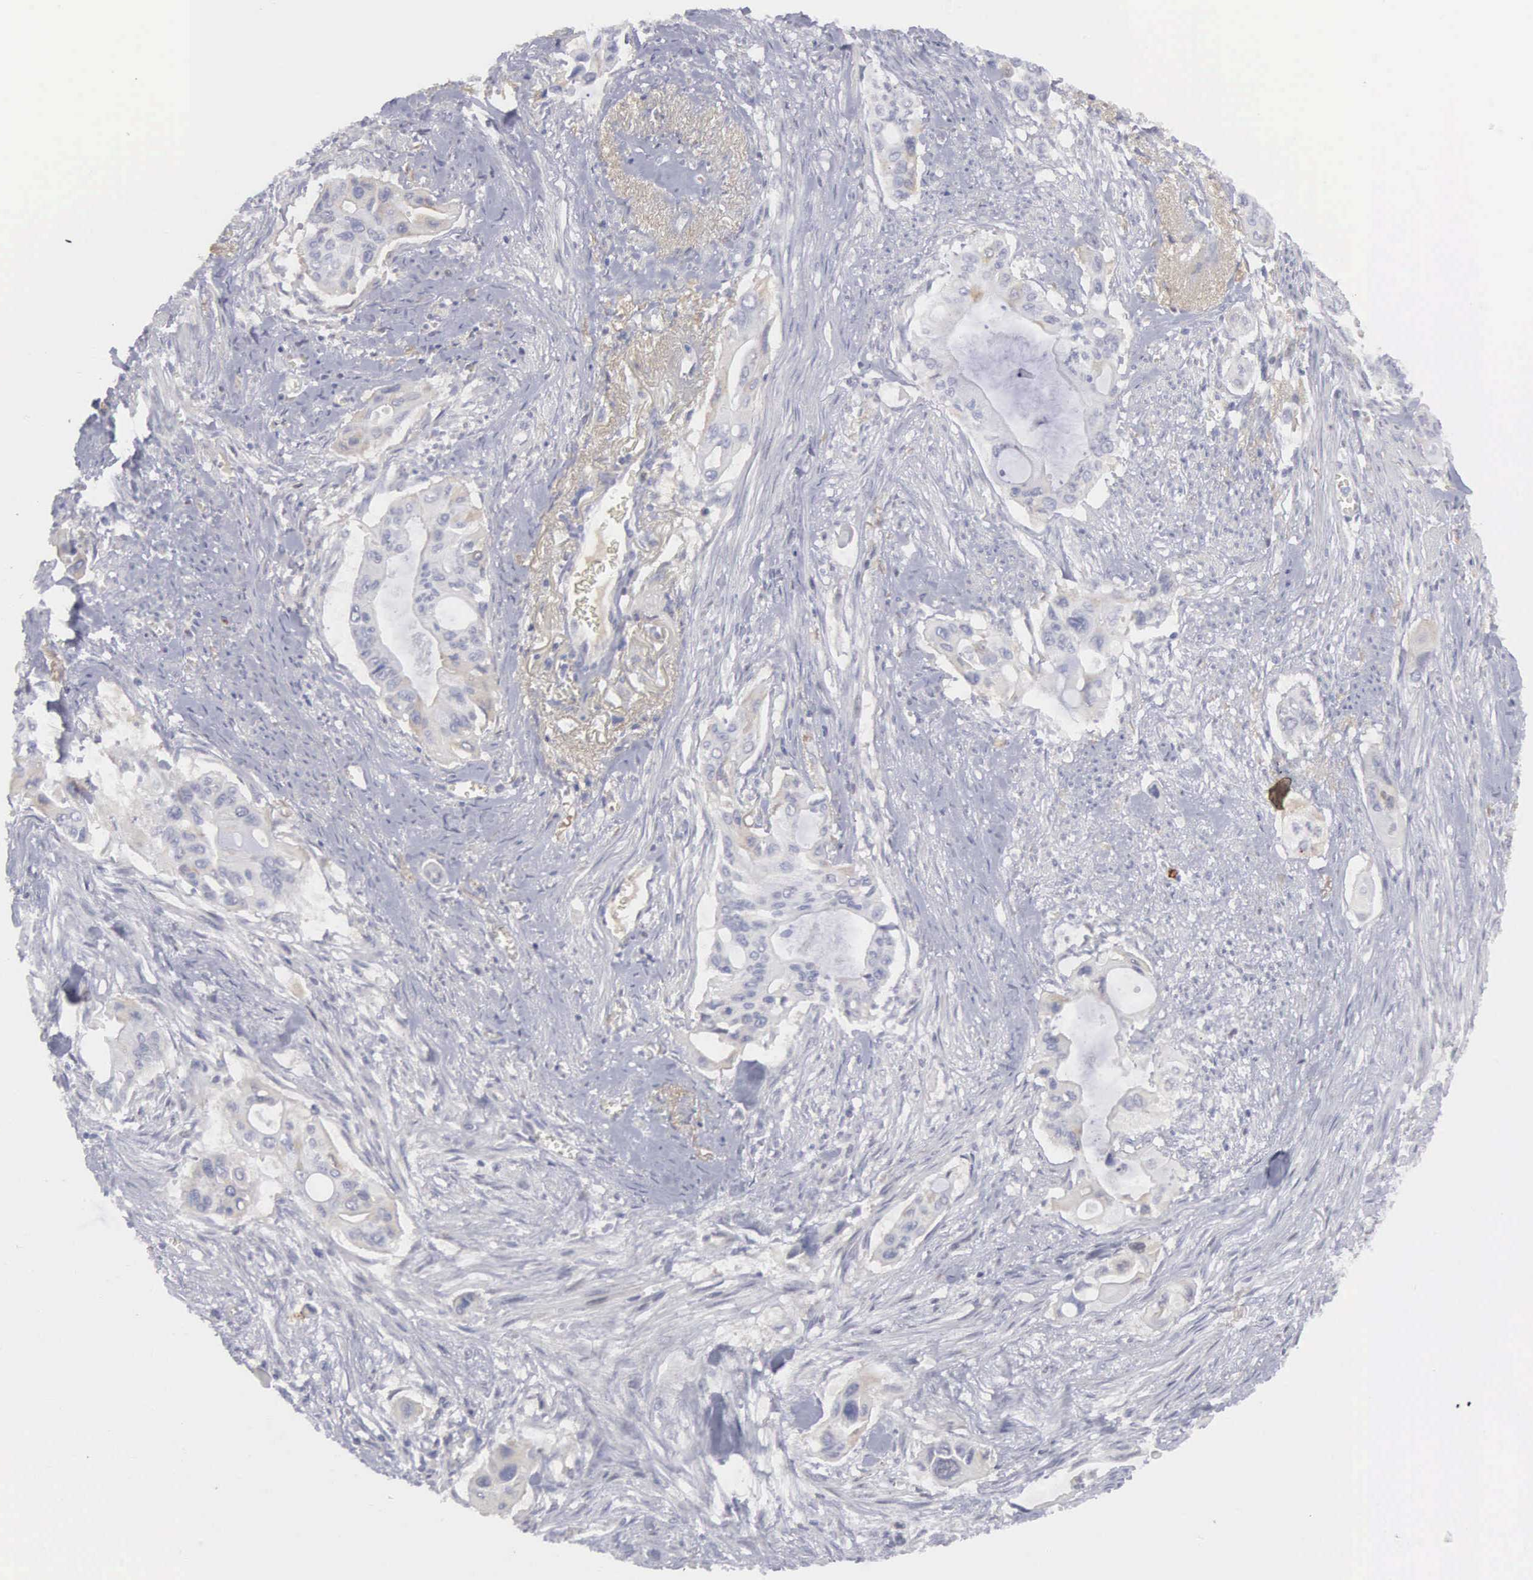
{"staining": {"intensity": "weak", "quantity": "<25%", "location": "cytoplasmic/membranous"}, "tissue": "pancreatic cancer", "cell_type": "Tumor cells", "image_type": "cancer", "snomed": [{"axis": "morphology", "description": "Adenocarcinoma, NOS"}, {"axis": "topography", "description": "Pancreas"}], "caption": "There is no significant expression in tumor cells of pancreatic cancer.", "gene": "RBPJ", "patient": {"sex": "male", "age": 77}}